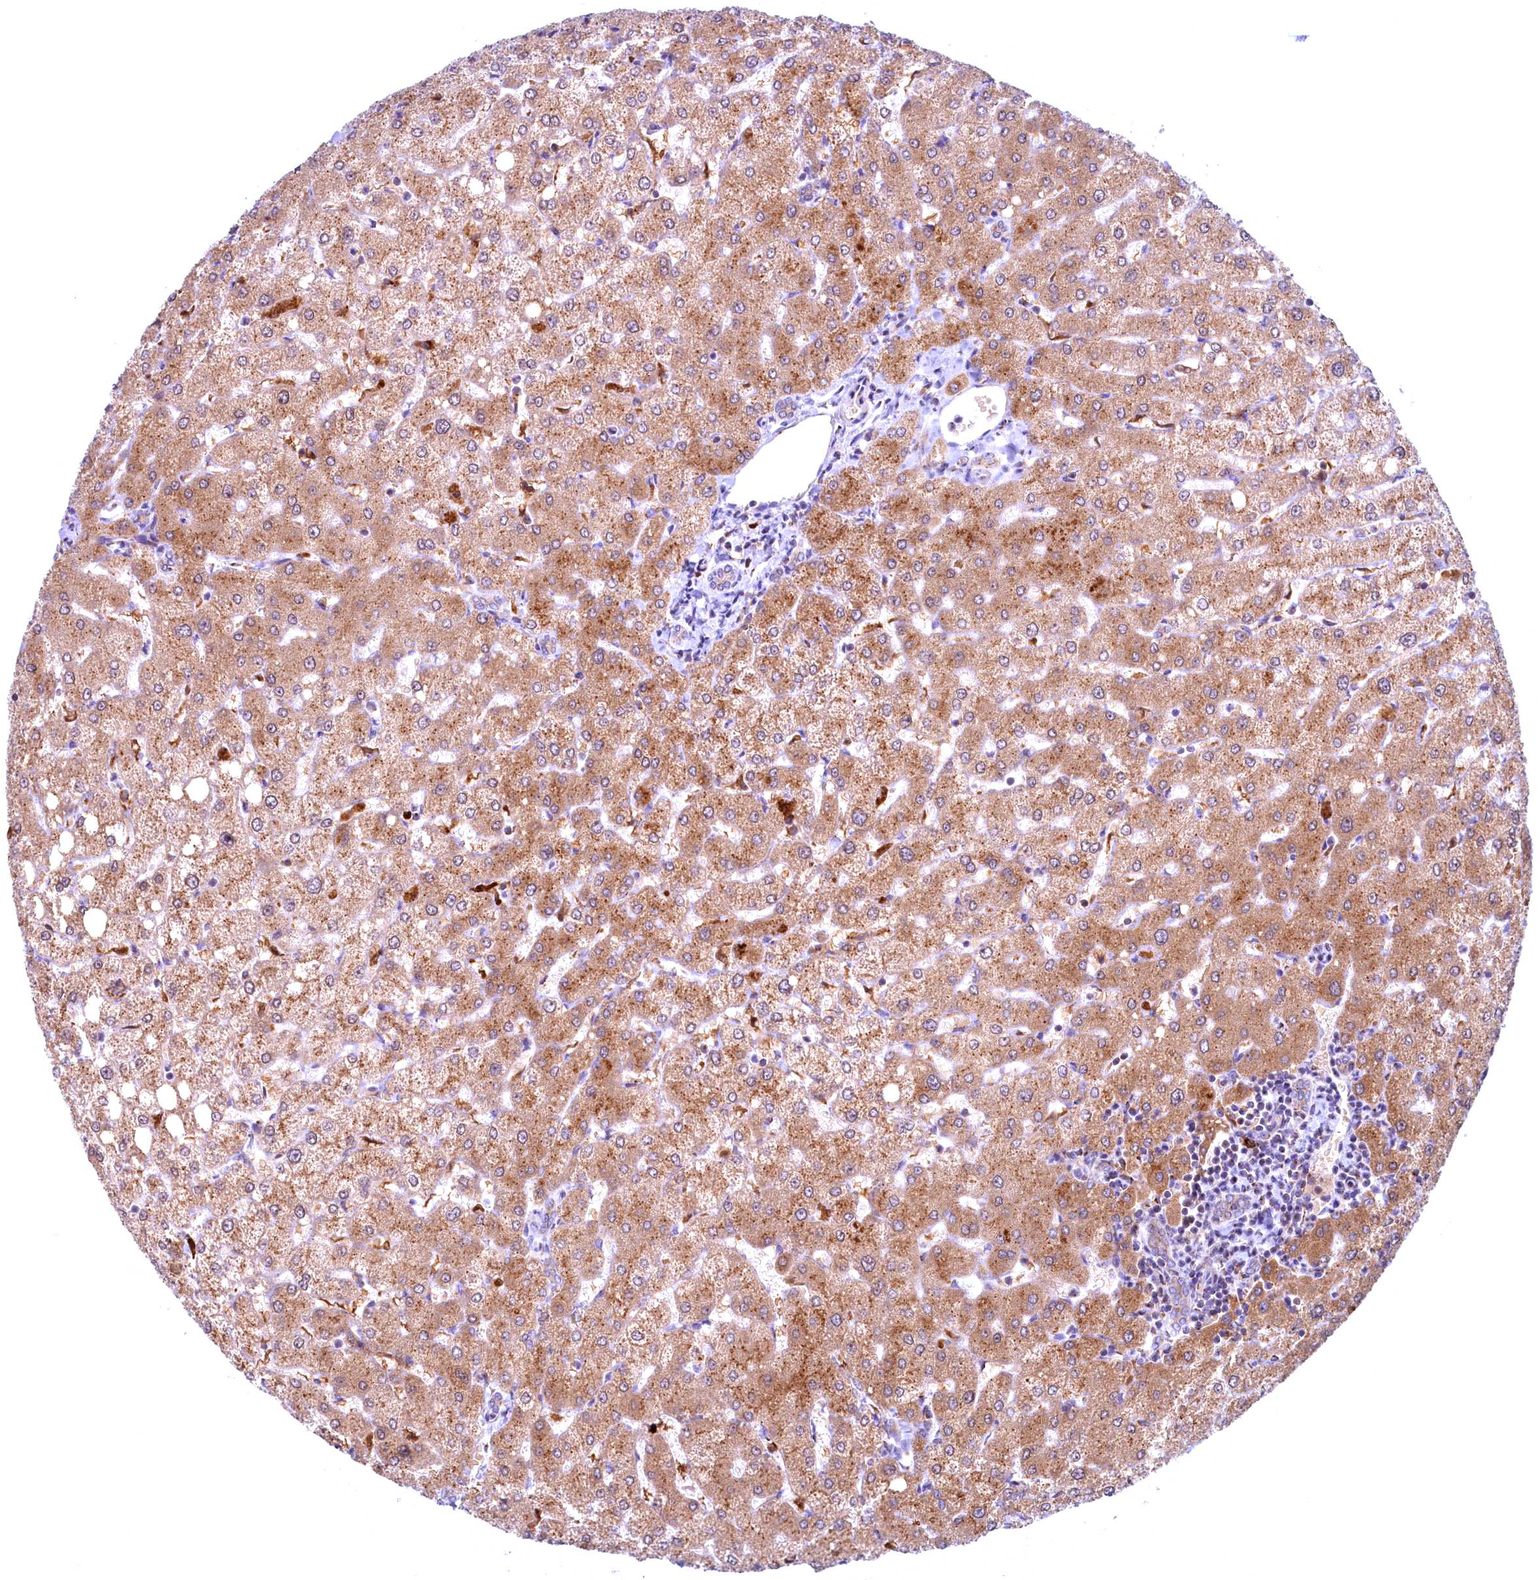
{"staining": {"intensity": "weak", "quantity": "25%-75%", "location": "cytoplasmic/membranous"}, "tissue": "liver", "cell_type": "Cholangiocytes", "image_type": "normal", "snomed": [{"axis": "morphology", "description": "Normal tissue, NOS"}, {"axis": "topography", "description": "Liver"}], "caption": "Immunohistochemical staining of normal liver displays weak cytoplasmic/membranous protein positivity in approximately 25%-75% of cholangiocytes.", "gene": "BLVRB", "patient": {"sex": "female", "age": 54}}